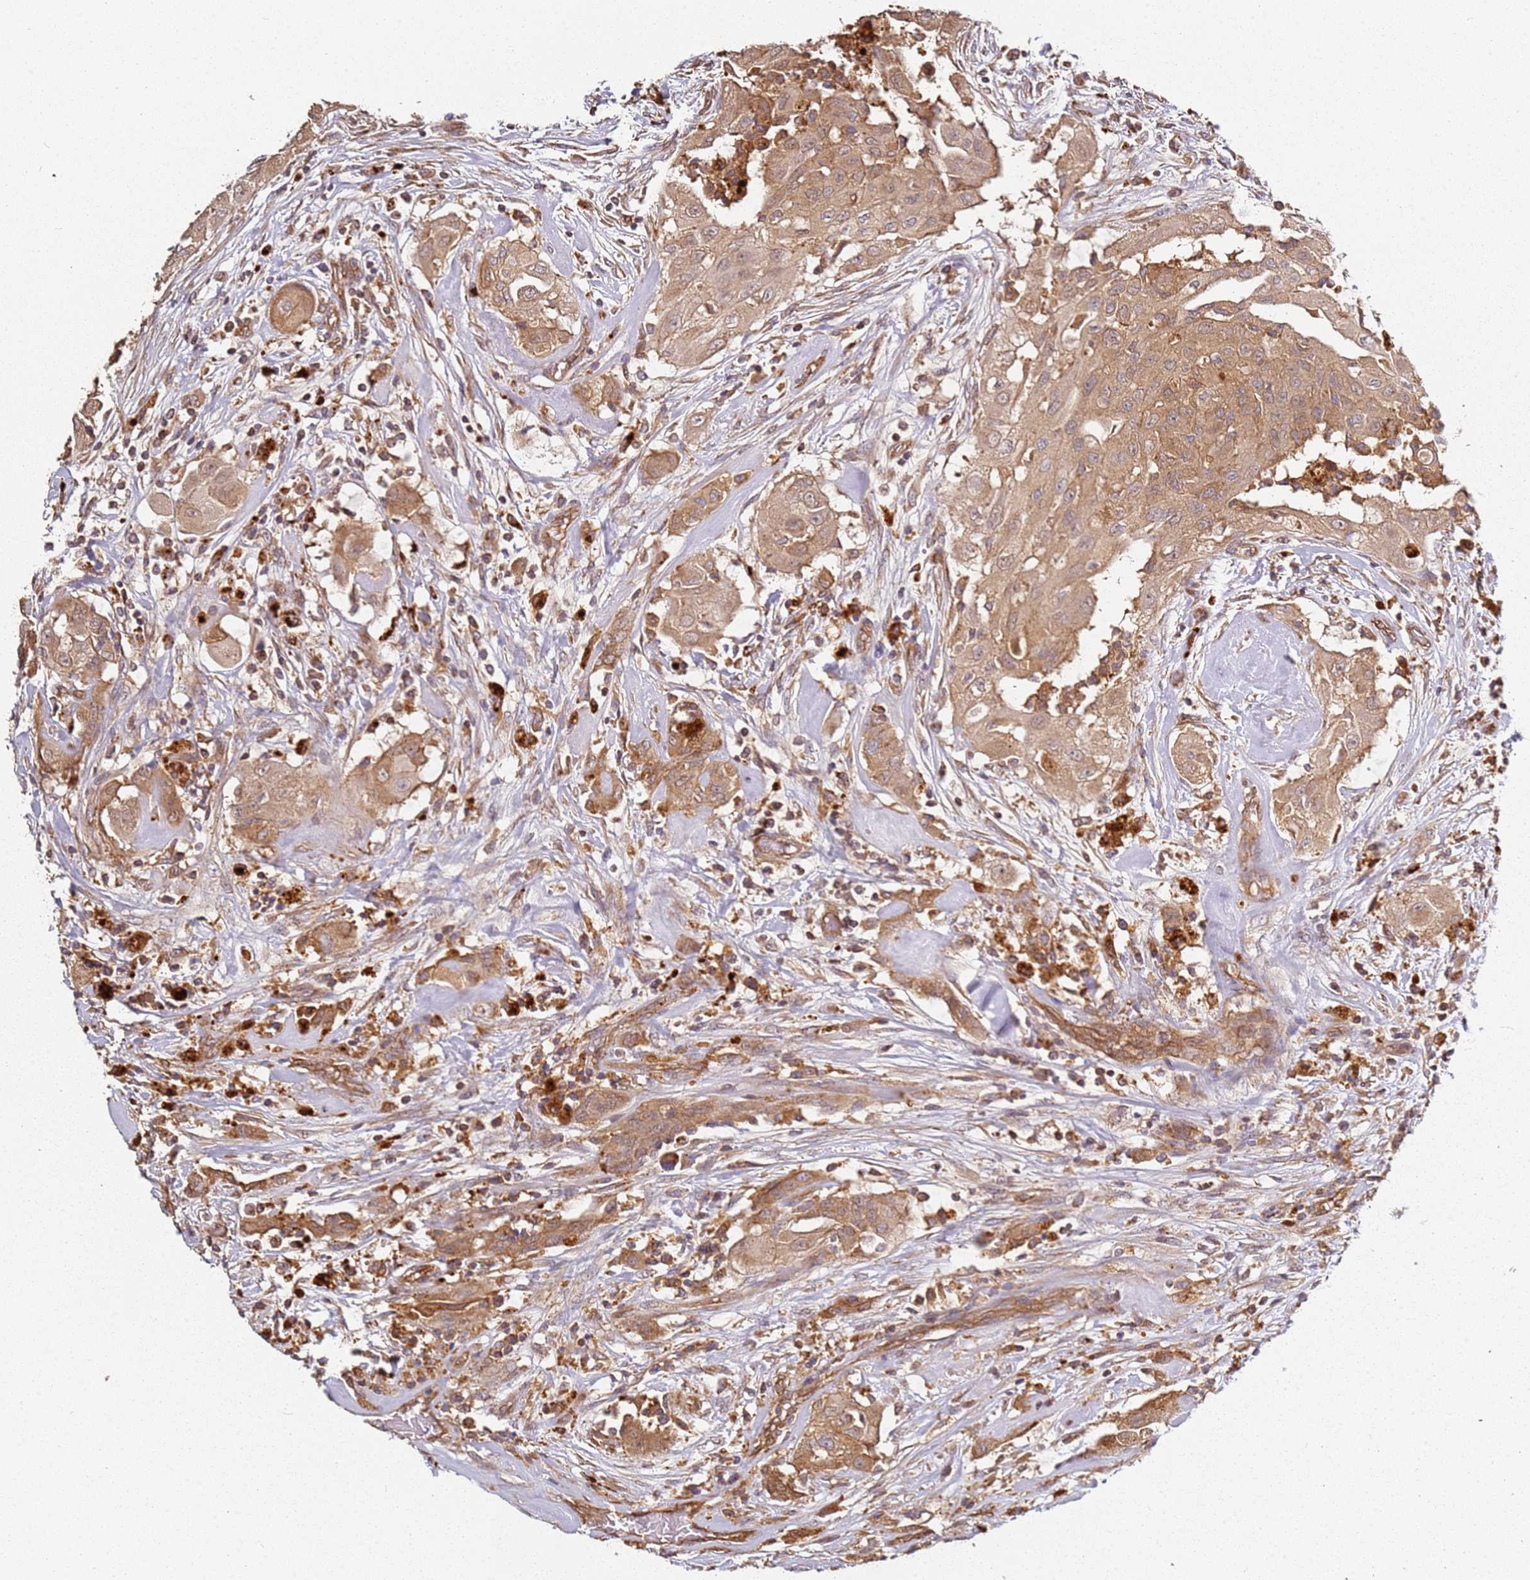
{"staining": {"intensity": "moderate", "quantity": ">75%", "location": "cytoplasmic/membranous"}, "tissue": "thyroid cancer", "cell_type": "Tumor cells", "image_type": "cancer", "snomed": [{"axis": "morphology", "description": "Papillary adenocarcinoma, NOS"}, {"axis": "topography", "description": "Thyroid gland"}], "caption": "Approximately >75% of tumor cells in human thyroid cancer (papillary adenocarcinoma) demonstrate moderate cytoplasmic/membranous protein positivity as visualized by brown immunohistochemical staining.", "gene": "SCGB2B2", "patient": {"sex": "female", "age": 59}}